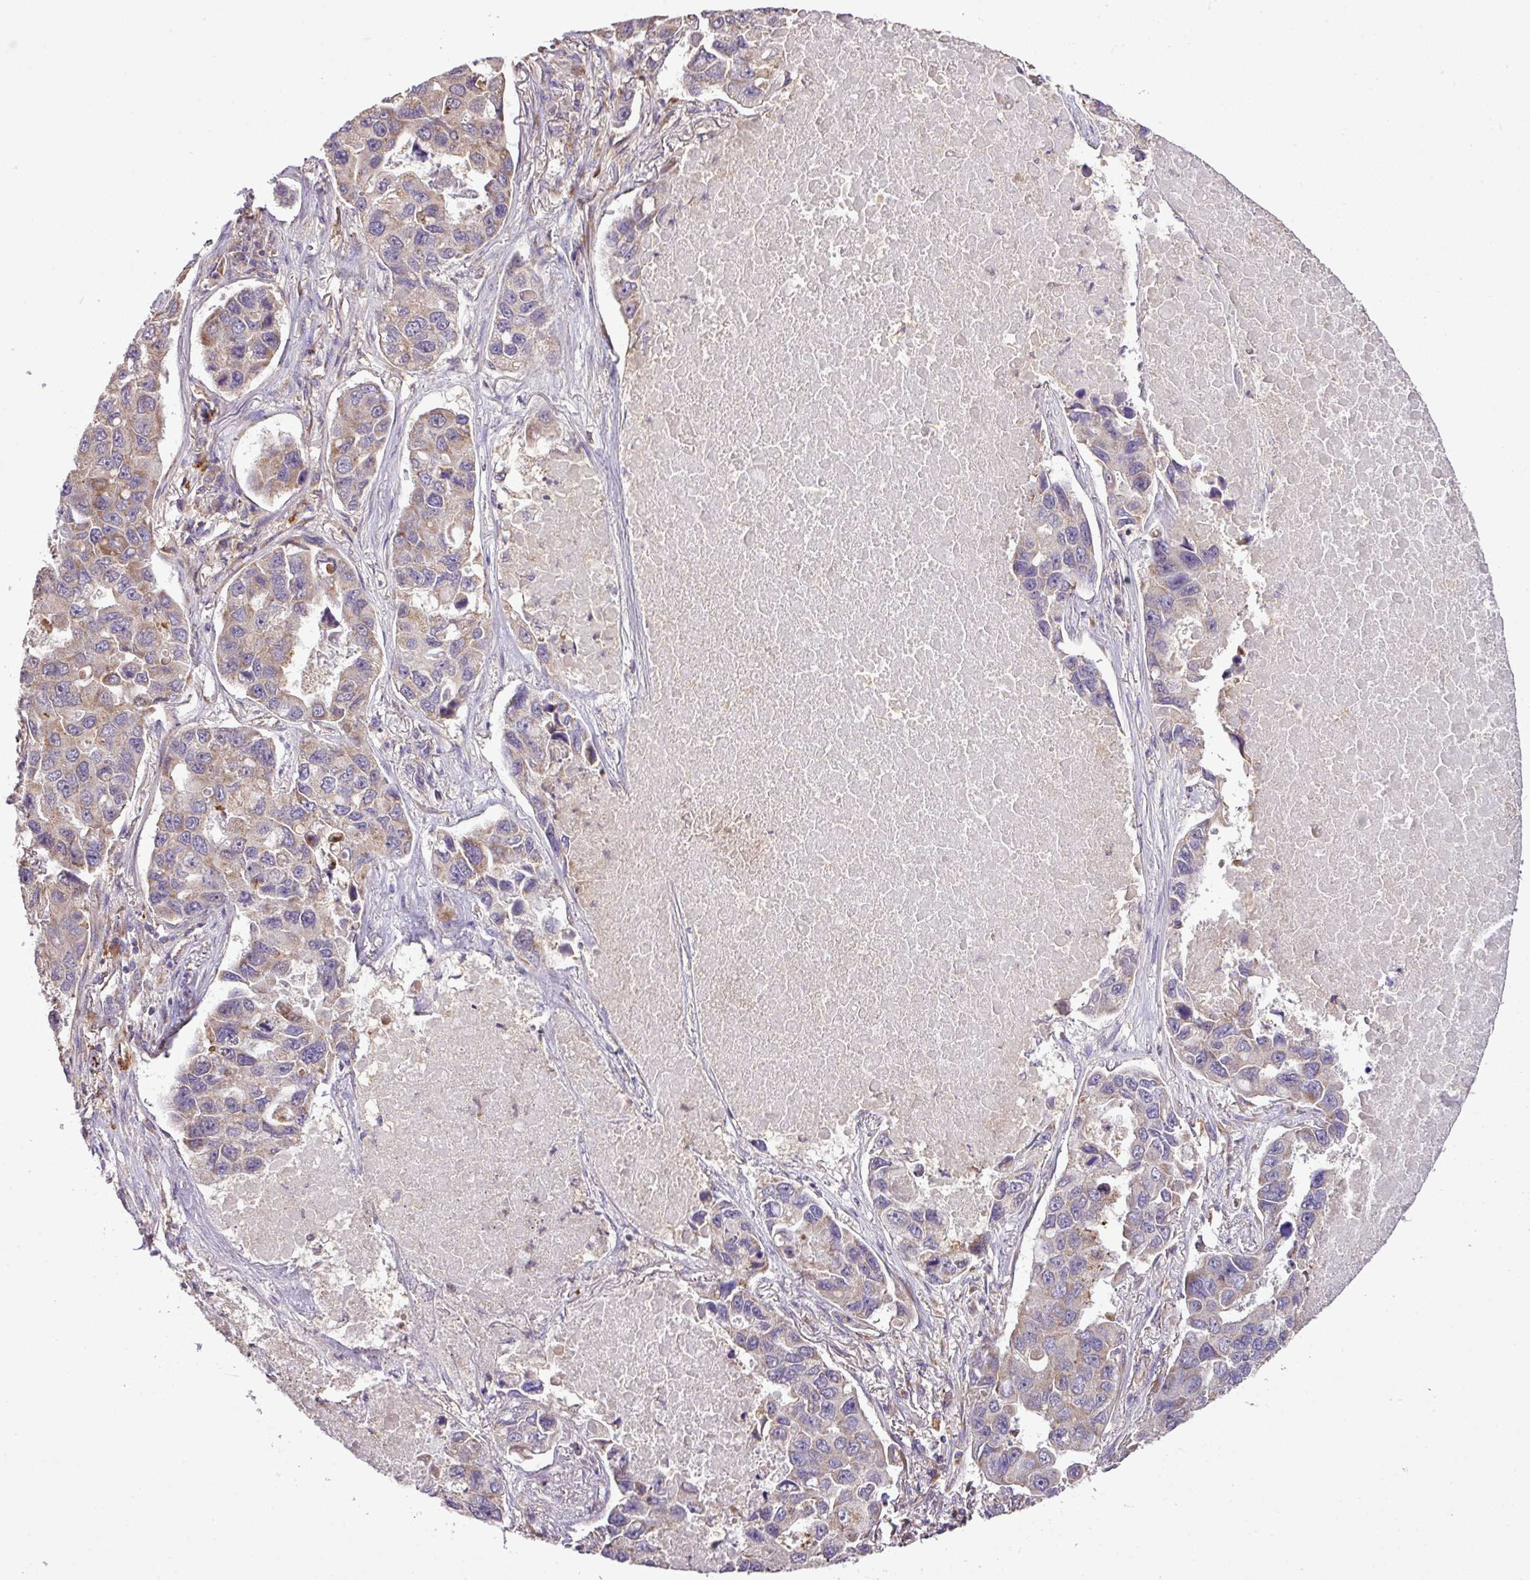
{"staining": {"intensity": "moderate", "quantity": "25%-75%", "location": "cytoplasmic/membranous"}, "tissue": "lung cancer", "cell_type": "Tumor cells", "image_type": "cancer", "snomed": [{"axis": "morphology", "description": "Adenocarcinoma, NOS"}, {"axis": "topography", "description": "Lung"}], "caption": "Immunohistochemical staining of human lung adenocarcinoma demonstrates medium levels of moderate cytoplasmic/membranous staining in approximately 25%-75% of tumor cells. (Stains: DAB in brown, nuclei in blue, Microscopy: brightfield microscopy at high magnification).", "gene": "SMCO4", "patient": {"sex": "male", "age": 64}}